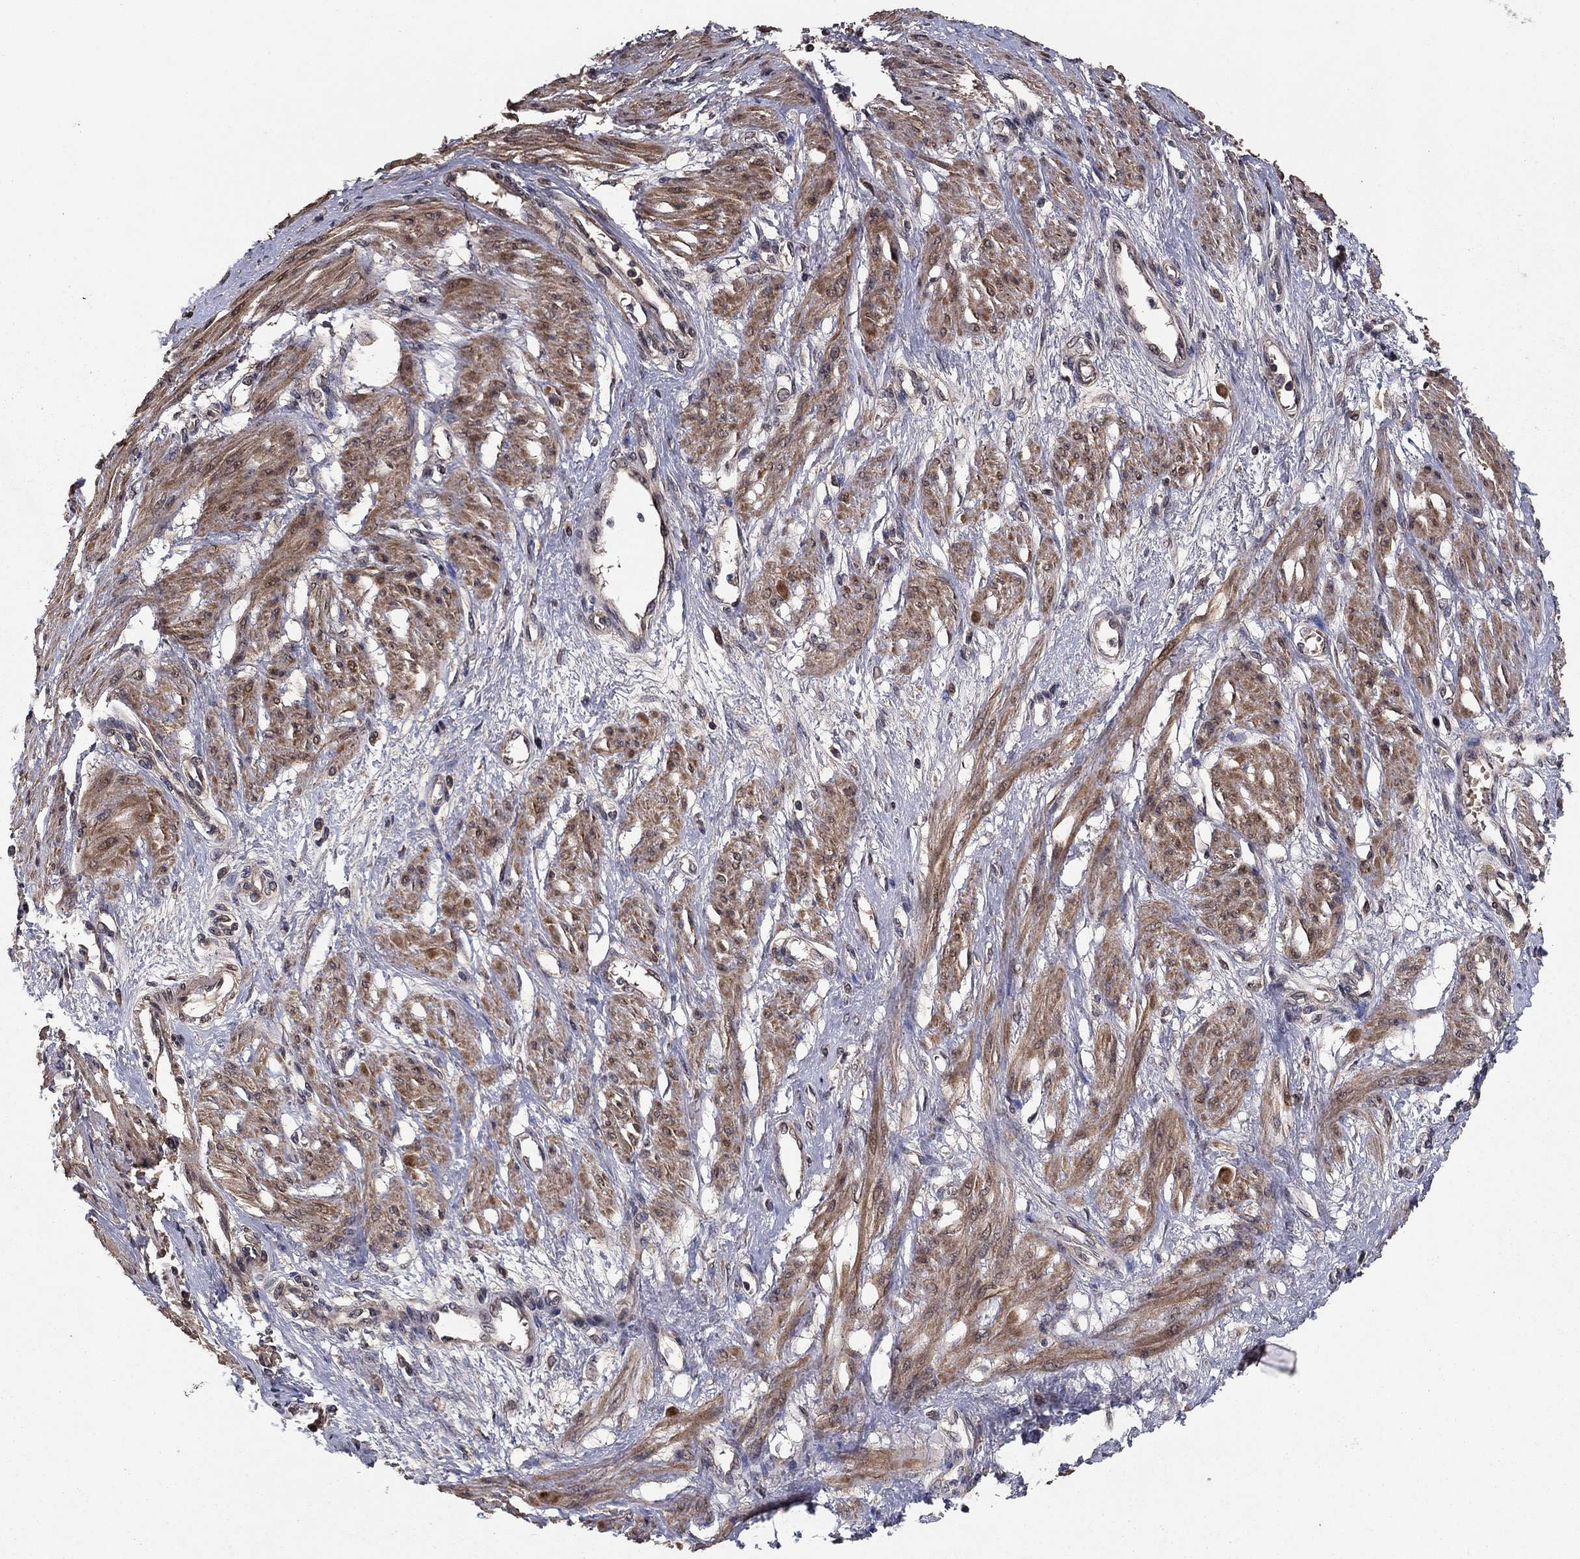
{"staining": {"intensity": "moderate", "quantity": ">75%", "location": "cytoplasmic/membranous"}, "tissue": "smooth muscle", "cell_type": "Smooth muscle cells", "image_type": "normal", "snomed": [{"axis": "morphology", "description": "Normal tissue, NOS"}, {"axis": "topography", "description": "Smooth muscle"}, {"axis": "topography", "description": "Uterus"}], "caption": "IHC of normal smooth muscle exhibits medium levels of moderate cytoplasmic/membranous staining in approximately >75% of smooth muscle cells. (DAB (3,3'-diaminobenzidine) = brown stain, brightfield microscopy at high magnification).", "gene": "DHRS1", "patient": {"sex": "female", "age": 39}}